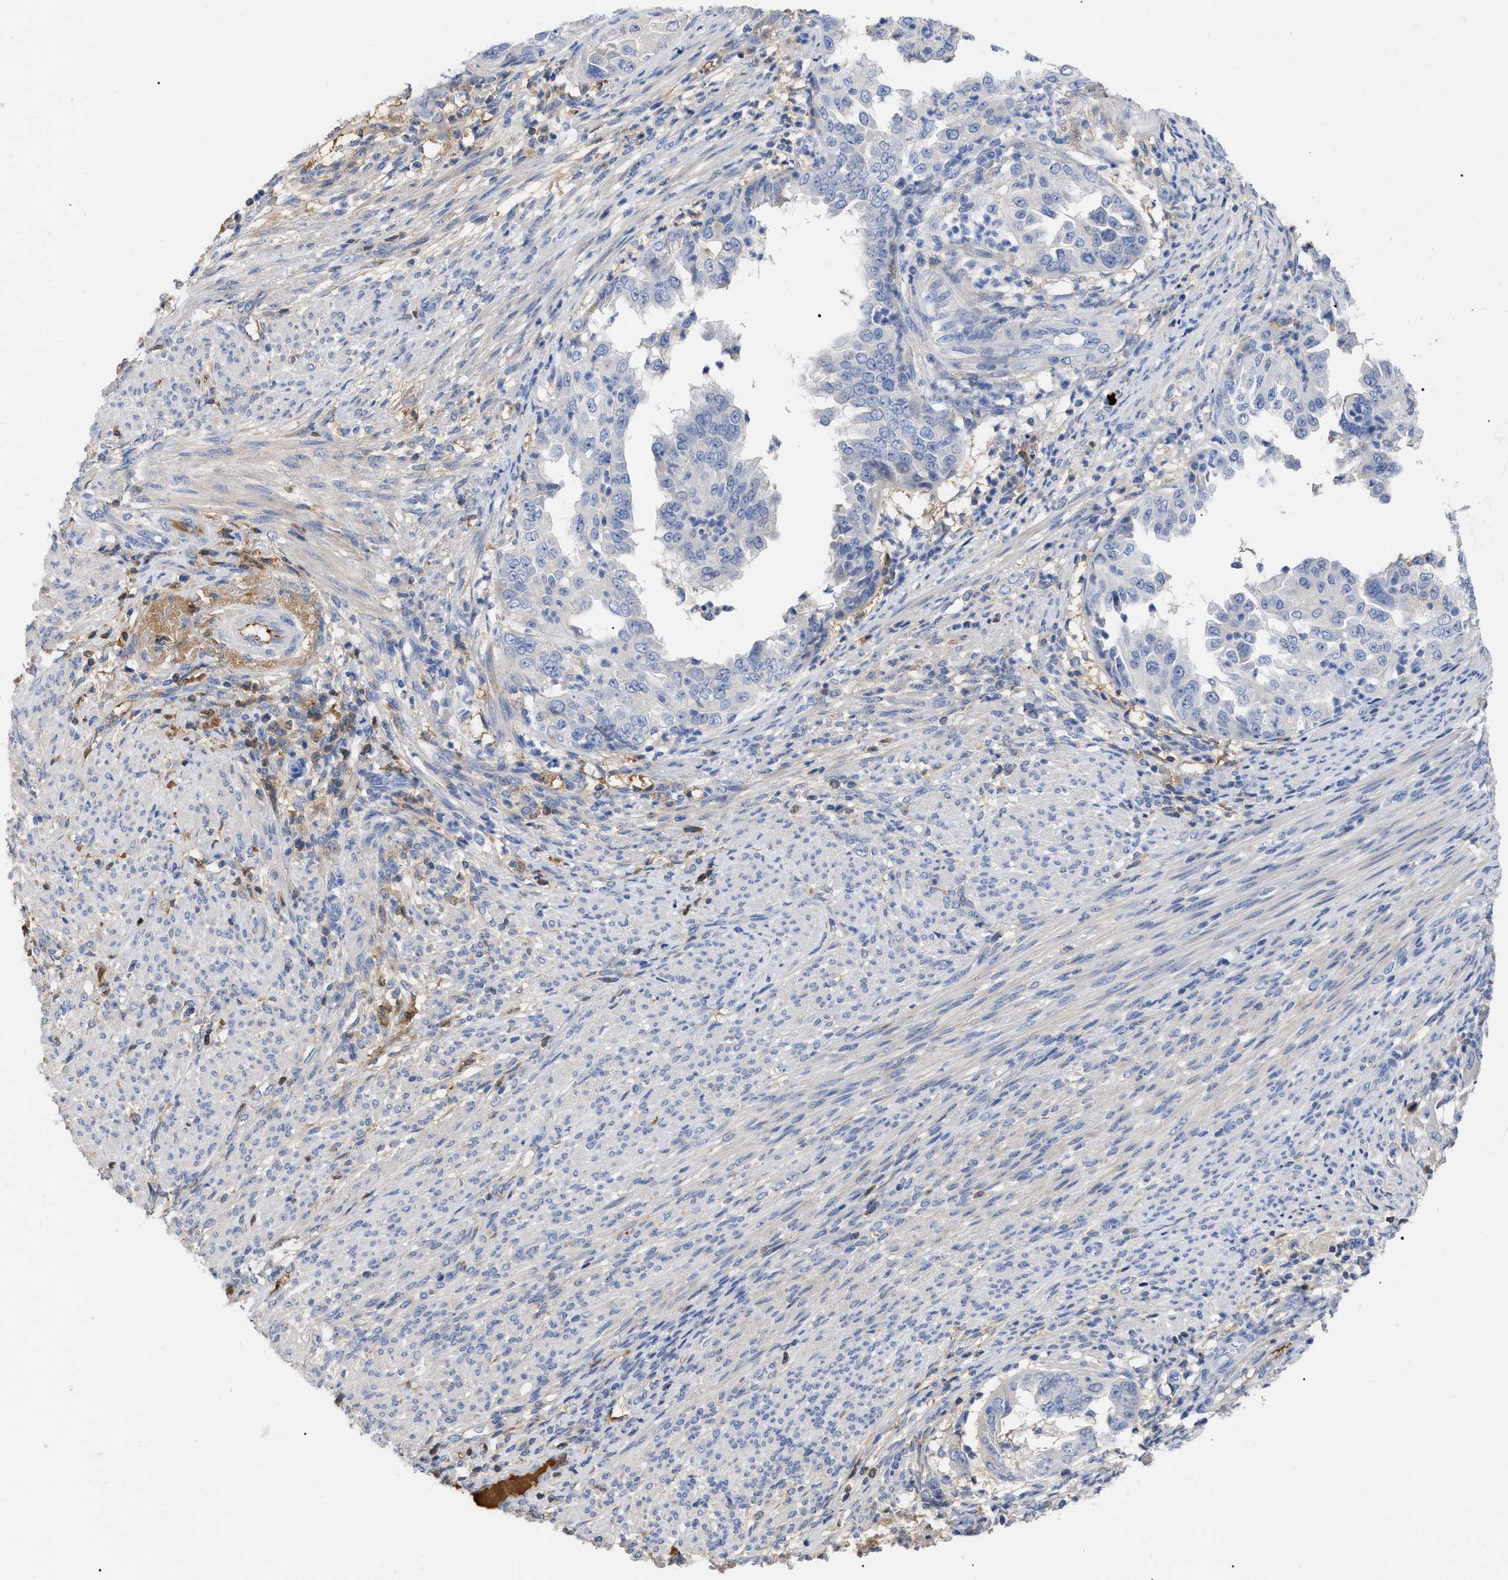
{"staining": {"intensity": "negative", "quantity": "none", "location": "none"}, "tissue": "endometrial cancer", "cell_type": "Tumor cells", "image_type": "cancer", "snomed": [{"axis": "morphology", "description": "Adenocarcinoma, NOS"}, {"axis": "topography", "description": "Endometrium"}], "caption": "High magnification brightfield microscopy of endometrial cancer (adenocarcinoma) stained with DAB (brown) and counterstained with hematoxylin (blue): tumor cells show no significant positivity. (Brightfield microscopy of DAB immunohistochemistry at high magnification).", "gene": "IGHV5-51", "patient": {"sex": "female", "age": 85}}